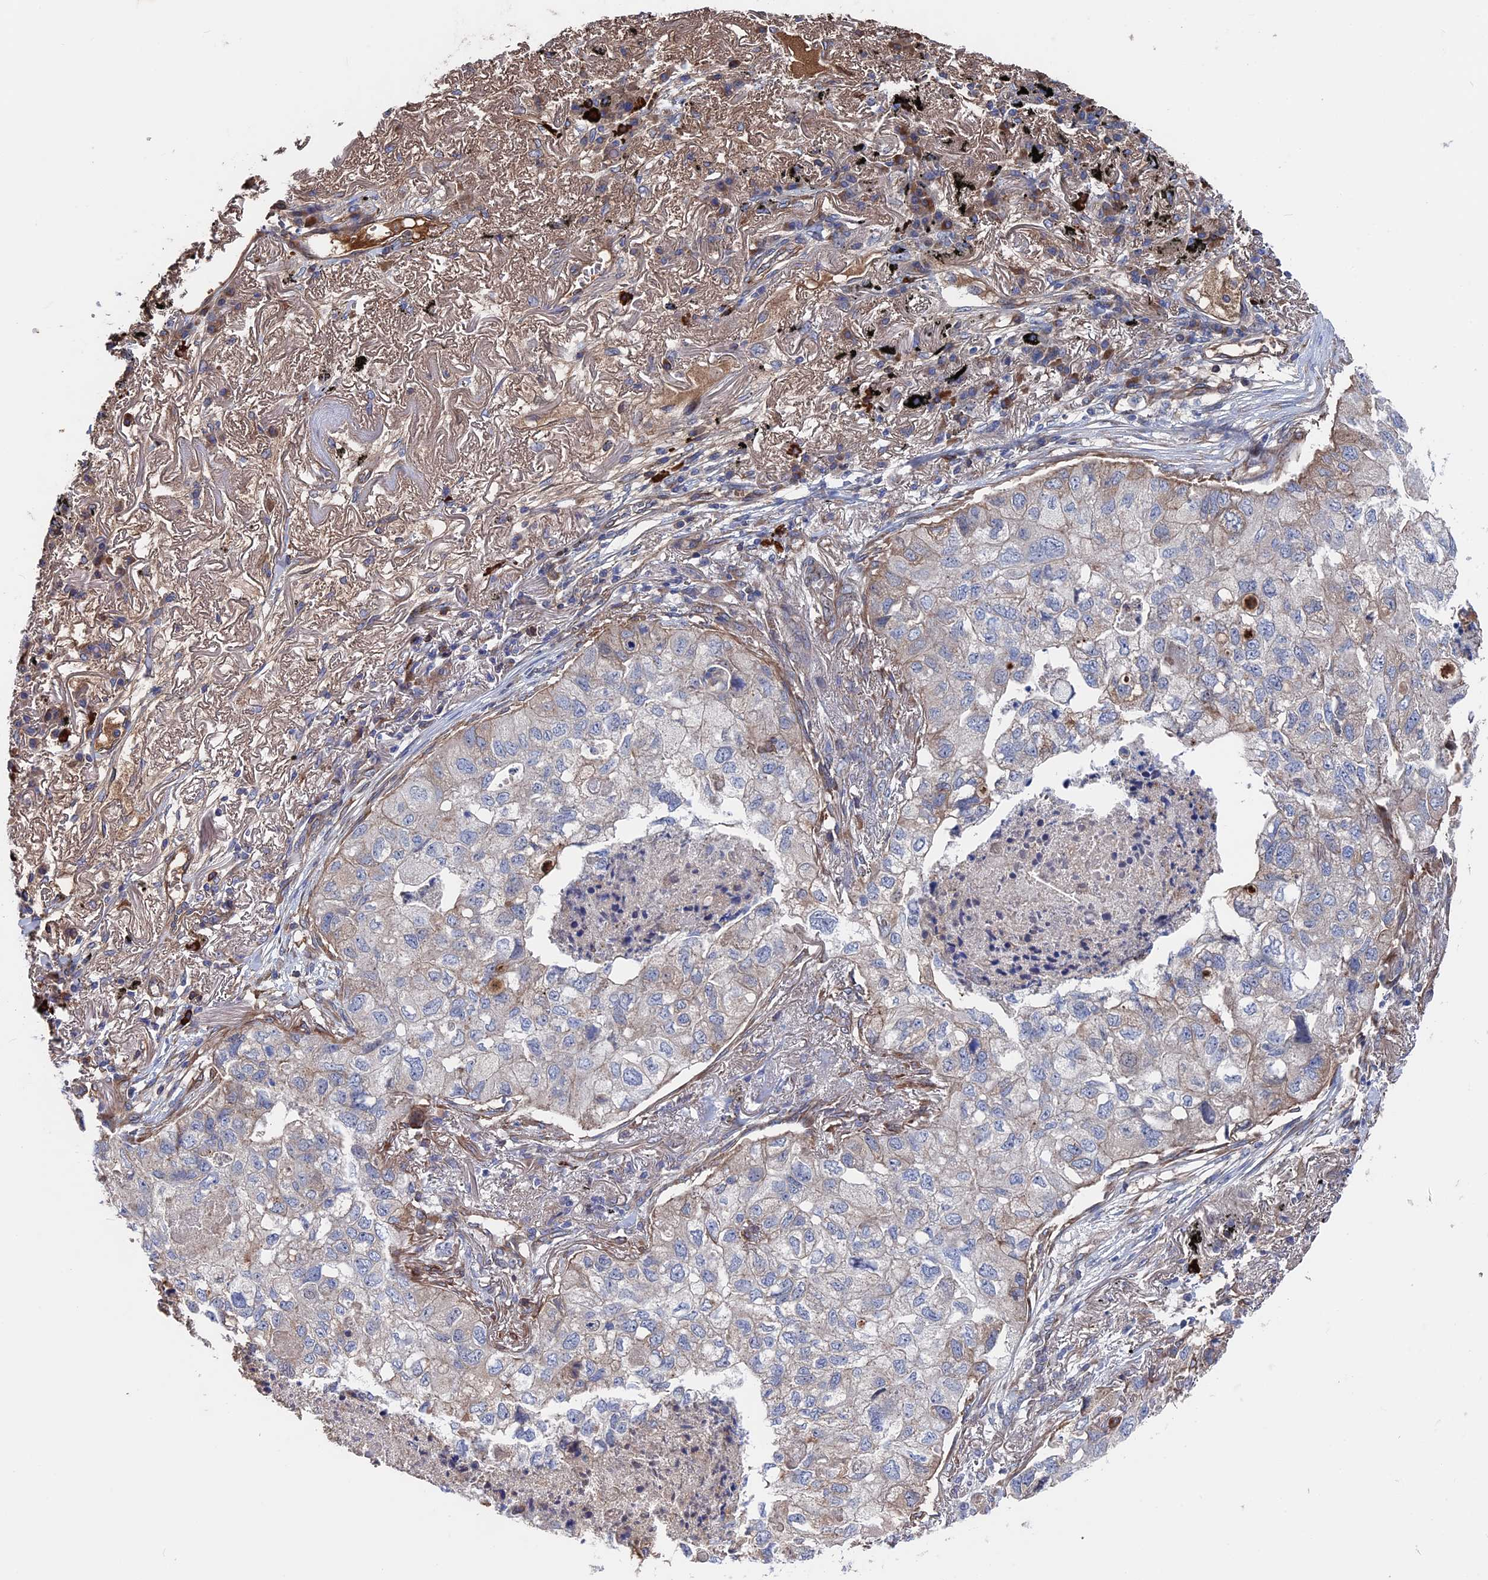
{"staining": {"intensity": "weak", "quantity": "<25%", "location": "cytoplasmic/membranous"}, "tissue": "lung cancer", "cell_type": "Tumor cells", "image_type": "cancer", "snomed": [{"axis": "morphology", "description": "Adenocarcinoma, NOS"}, {"axis": "topography", "description": "Lung"}], "caption": "A micrograph of human lung cancer (adenocarcinoma) is negative for staining in tumor cells.", "gene": "RPUSD1", "patient": {"sex": "male", "age": 65}}